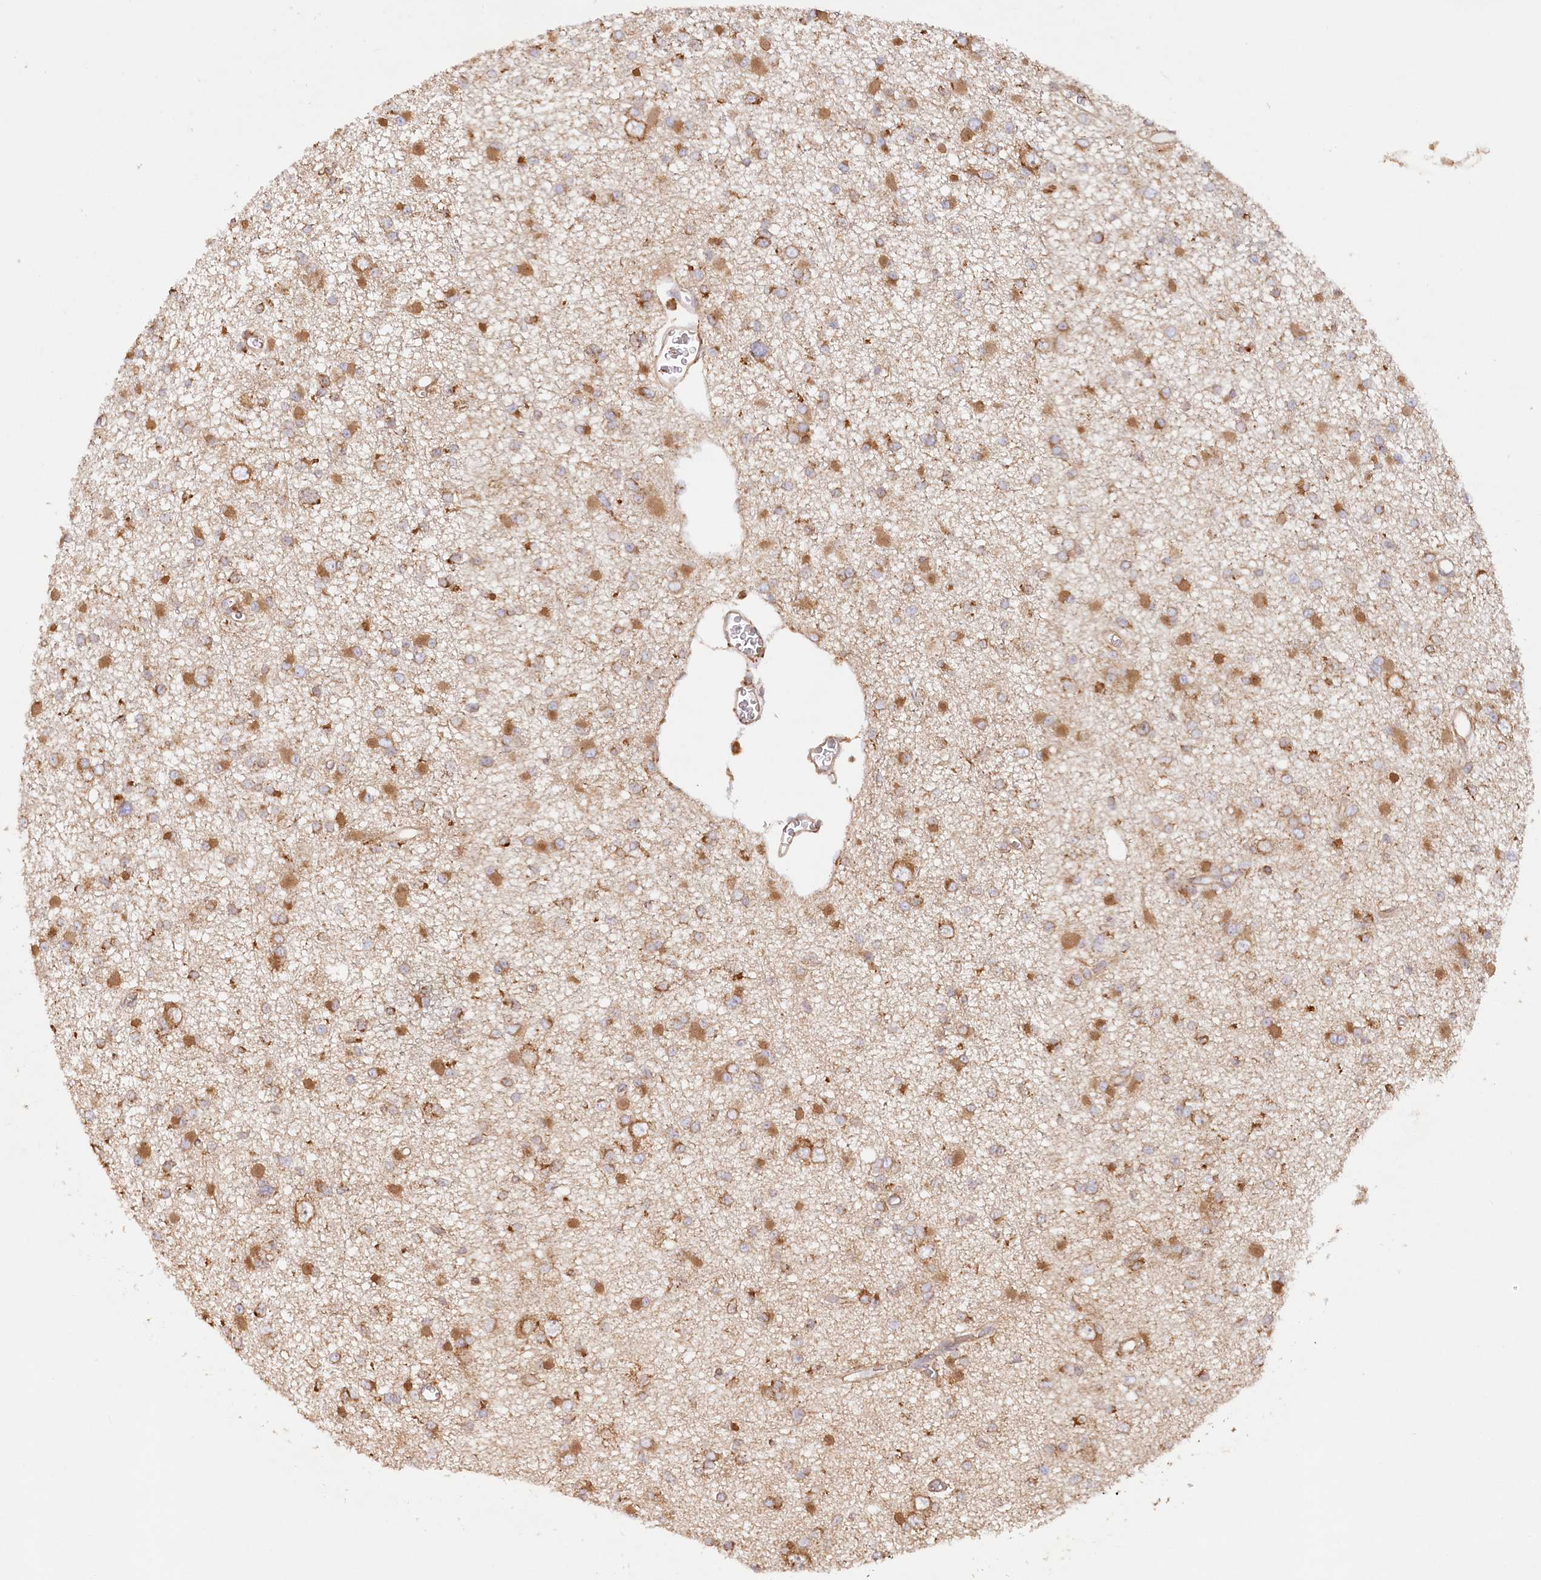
{"staining": {"intensity": "moderate", "quantity": ">75%", "location": "cytoplasmic/membranous"}, "tissue": "glioma", "cell_type": "Tumor cells", "image_type": "cancer", "snomed": [{"axis": "morphology", "description": "Glioma, malignant, Low grade"}, {"axis": "topography", "description": "Brain"}], "caption": "DAB (3,3'-diaminobenzidine) immunohistochemical staining of human glioma displays moderate cytoplasmic/membranous protein staining in approximately >75% of tumor cells. The protein of interest is stained brown, and the nuclei are stained in blue (DAB (3,3'-diaminobenzidine) IHC with brightfield microscopy, high magnification).", "gene": "ACAP2", "patient": {"sex": "female", "age": 22}}